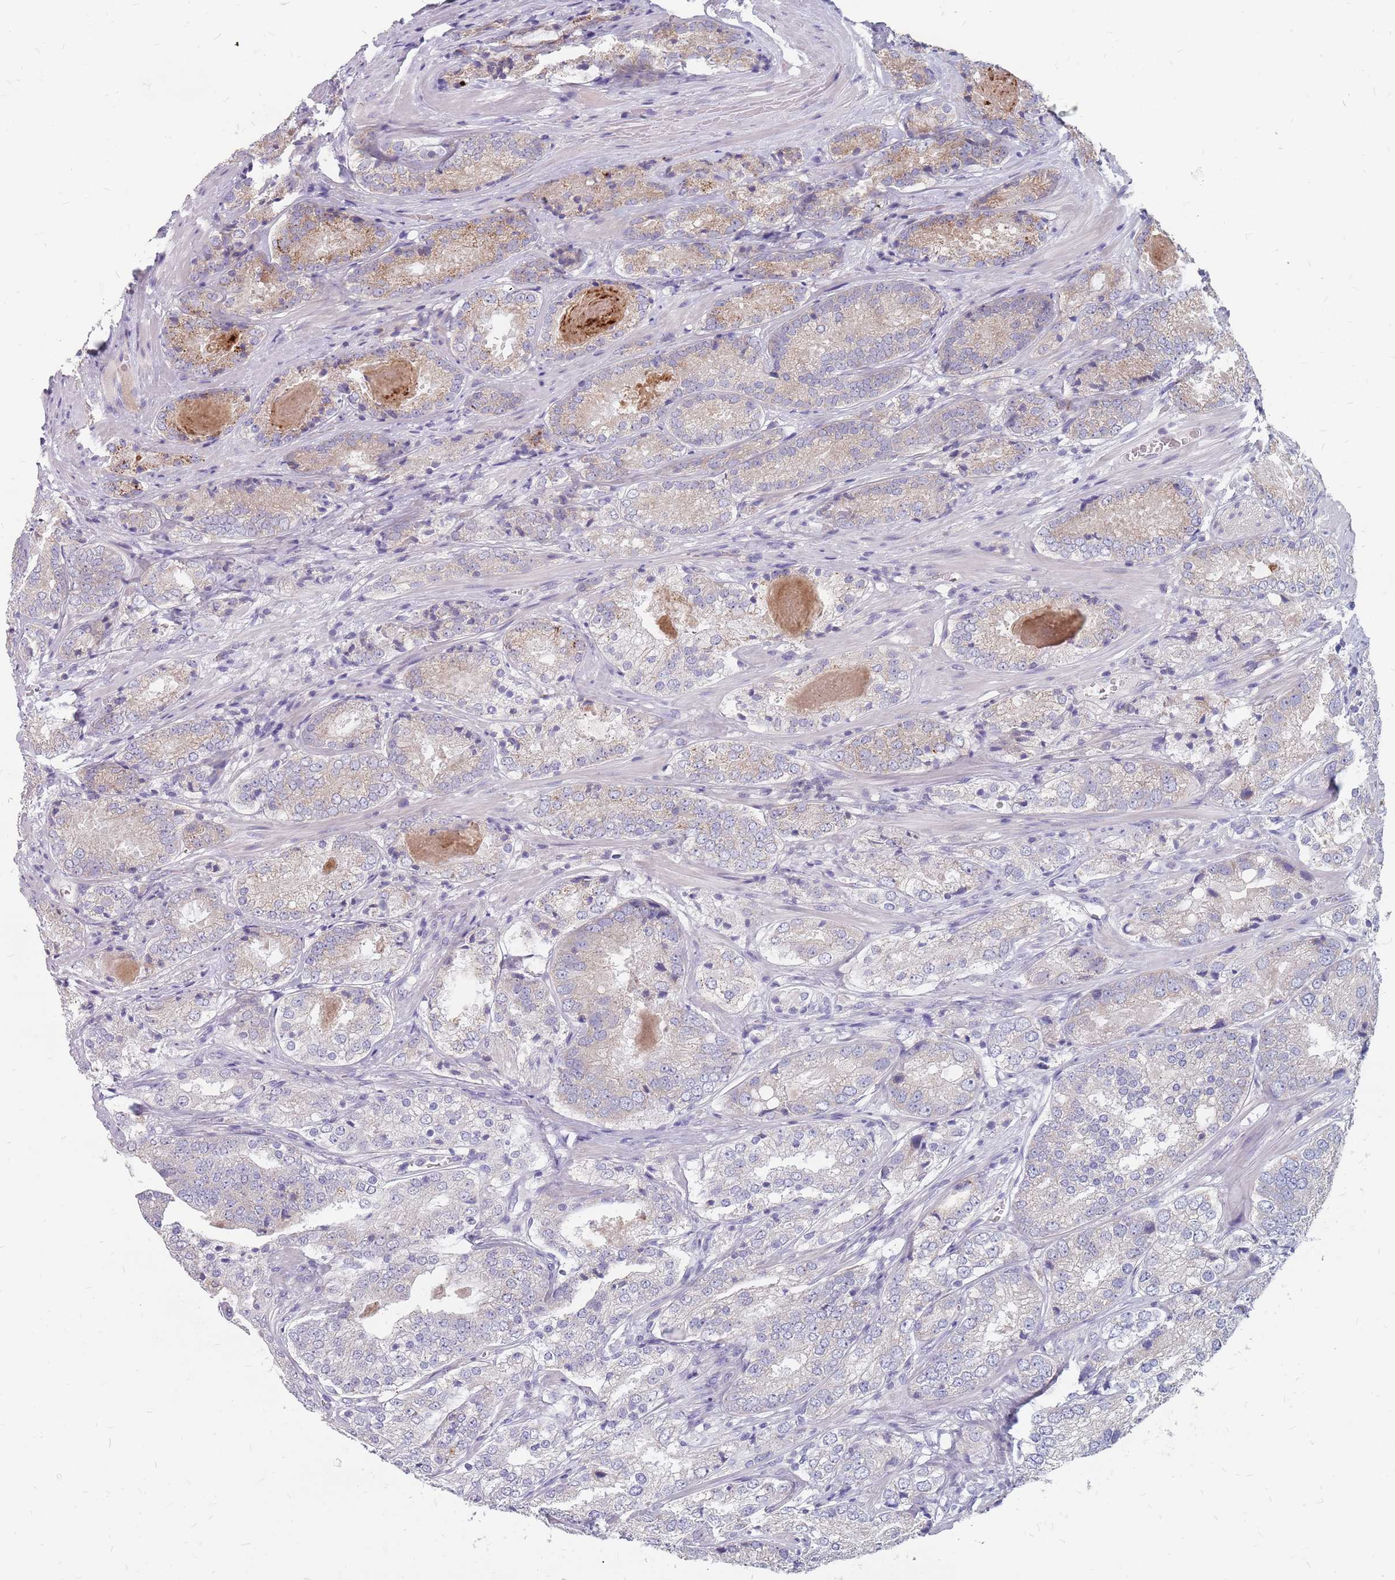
{"staining": {"intensity": "weak", "quantity": "<25%", "location": "cytoplasmic/membranous"}, "tissue": "prostate cancer", "cell_type": "Tumor cells", "image_type": "cancer", "snomed": [{"axis": "morphology", "description": "Adenocarcinoma, High grade"}, {"axis": "topography", "description": "Prostate"}], "caption": "Micrograph shows no protein expression in tumor cells of high-grade adenocarcinoma (prostate) tissue. (Immunohistochemistry, brightfield microscopy, high magnification).", "gene": "CMTR2", "patient": {"sex": "male", "age": 63}}